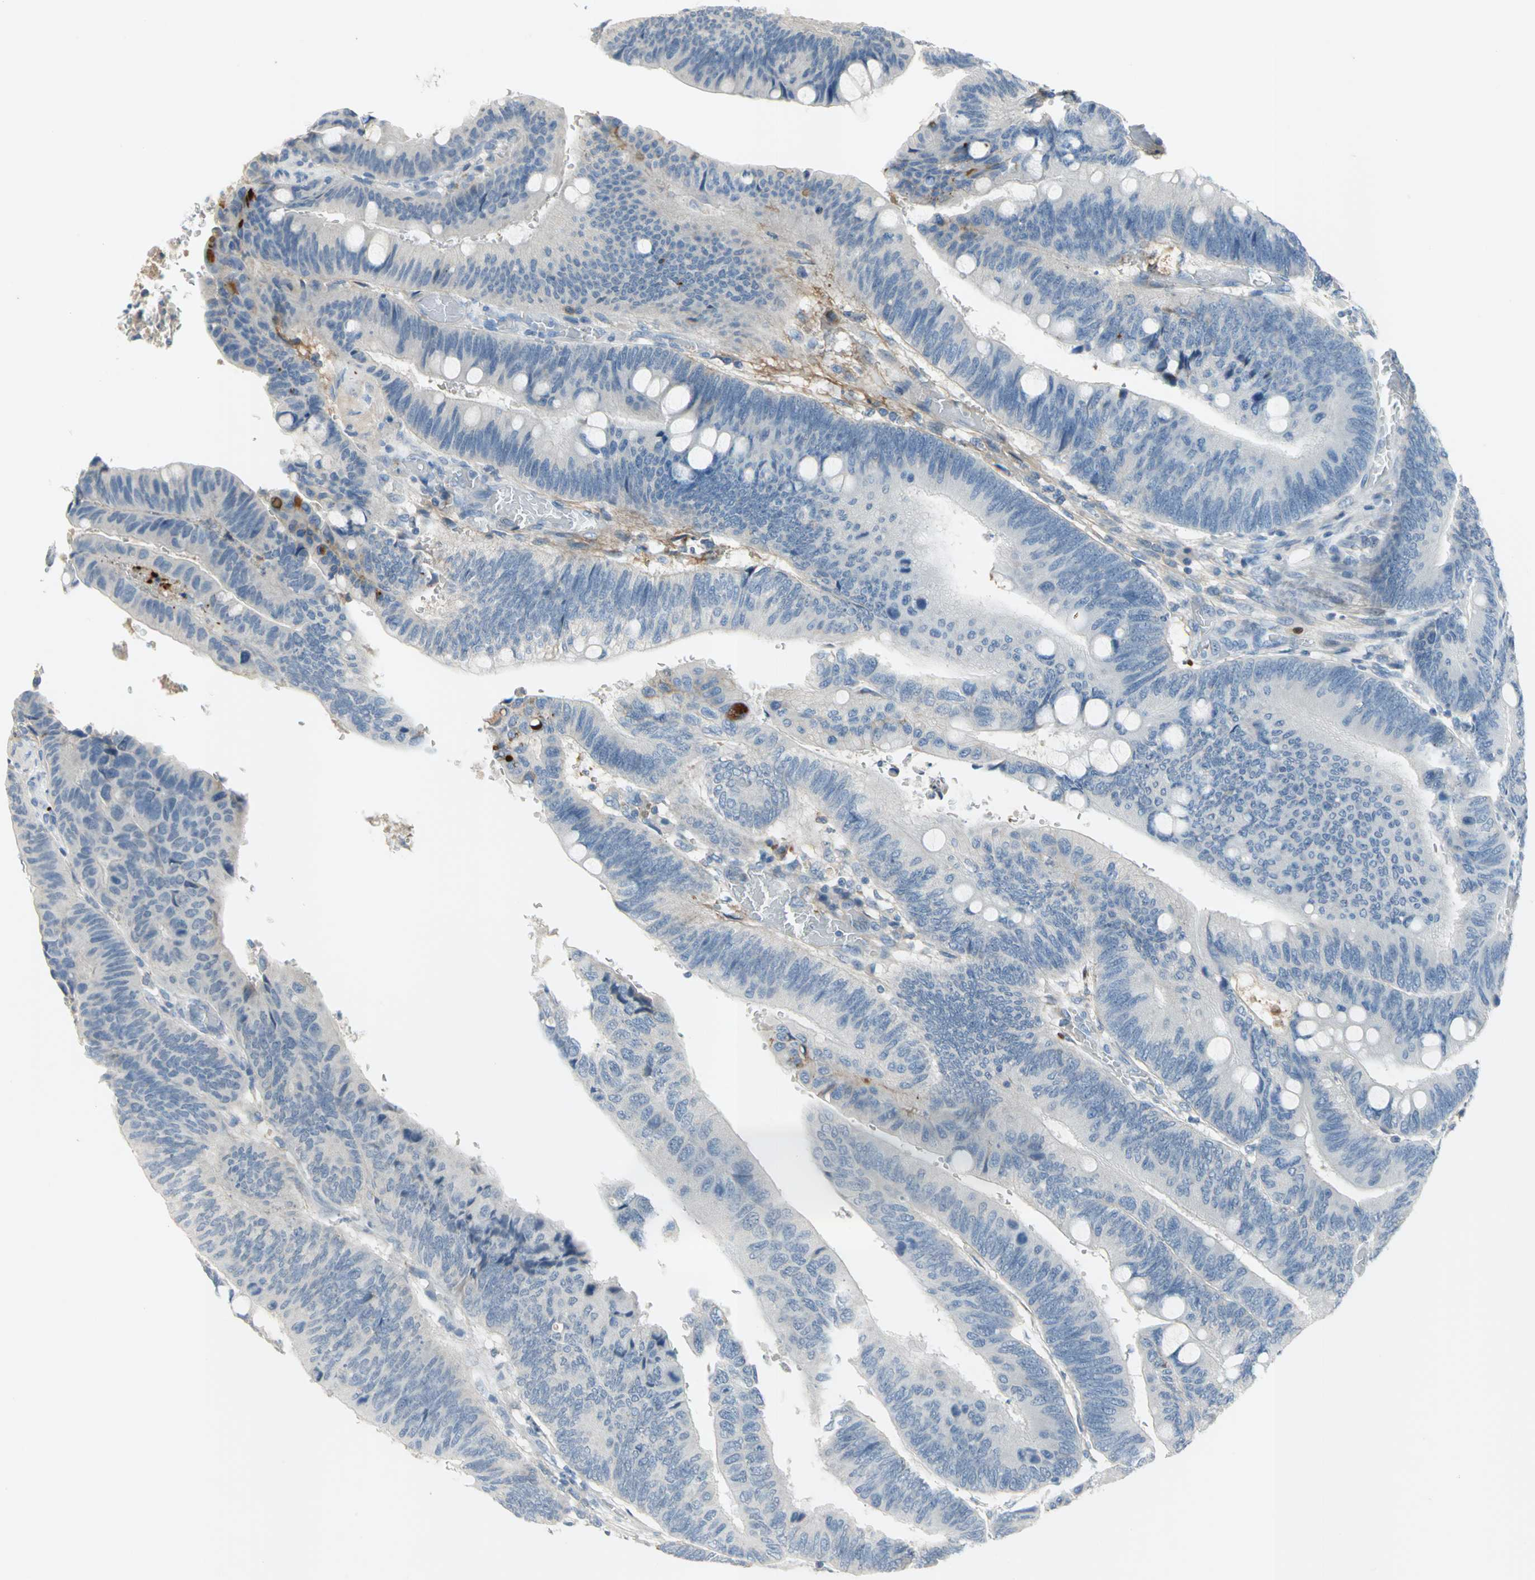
{"staining": {"intensity": "weak", "quantity": "<25%", "location": "cytoplasmic/membranous"}, "tissue": "colorectal cancer", "cell_type": "Tumor cells", "image_type": "cancer", "snomed": [{"axis": "morphology", "description": "Normal tissue, NOS"}, {"axis": "morphology", "description": "Adenocarcinoma, NOS"}, {"axis": "topography", "description": "Rectum"}], "caption": "IHC photomicrograph of human adenocarcinoma (colorectal) stained for a protein (brown), which shows no positivity in tumor cells.", "gene": "ZIC1", "patient": {"sex": "male", "age": 92}}